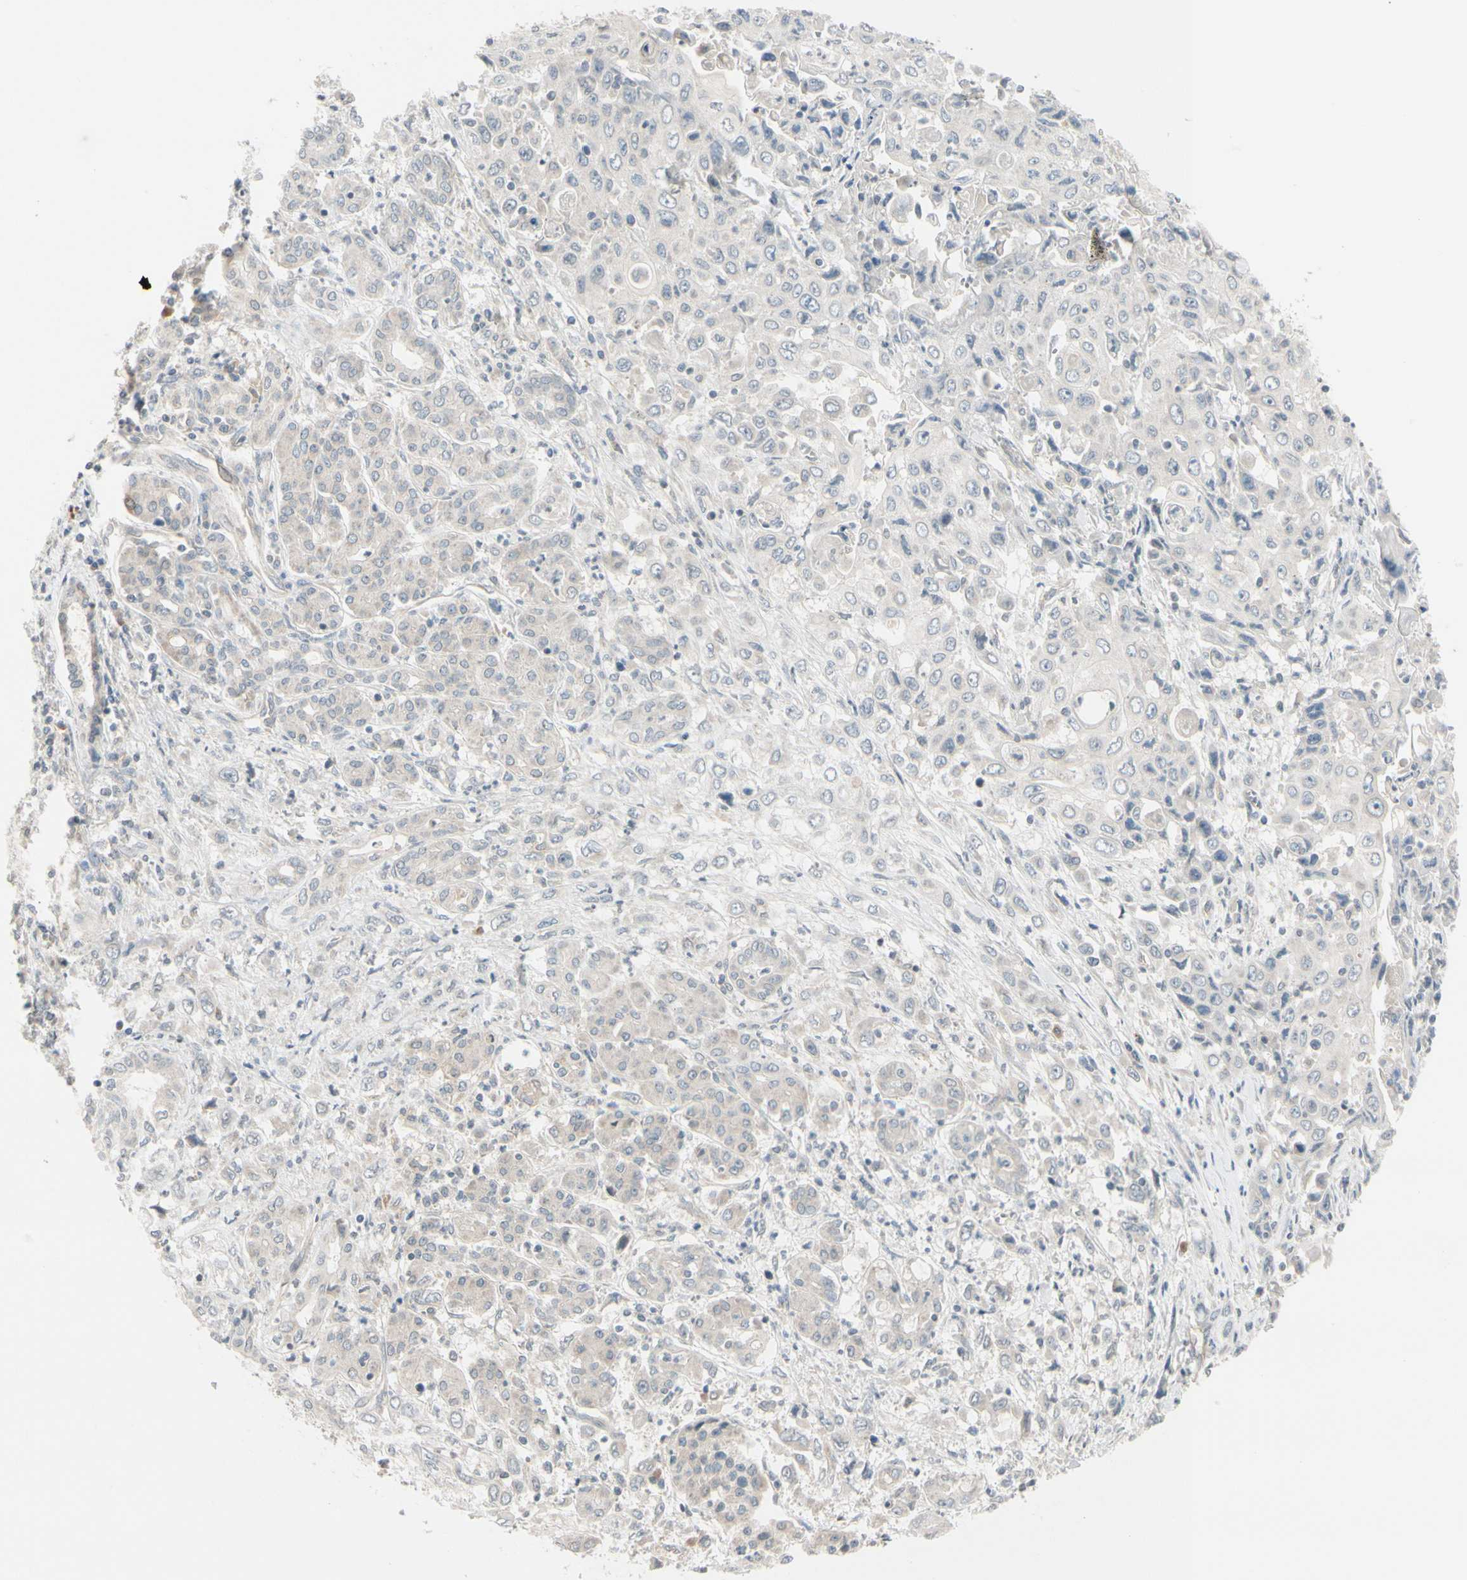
{"staining": {"intensity": "weak", "quantity": "25%-75%", "location": "cytoplasmic/membranous"}, "tissue": "pancreatic cancer", "cell_type": "Tumor cells", "image_type": "cancer", "snomed": [{"axis": "morphology", "description": "Adenocarcinoma, NOS"}, {"axis": "topography", "description": "Pancreas"}], "caption": "A histopathology image showing weak cytoplasmic/membranous expression in approximately 25%-75% of tumor cells in pancreatic cancer, as visualized by brown immunohistochemical staining.", "gene": "FGF10", "patient": {"sex": "male", "age": 70}}